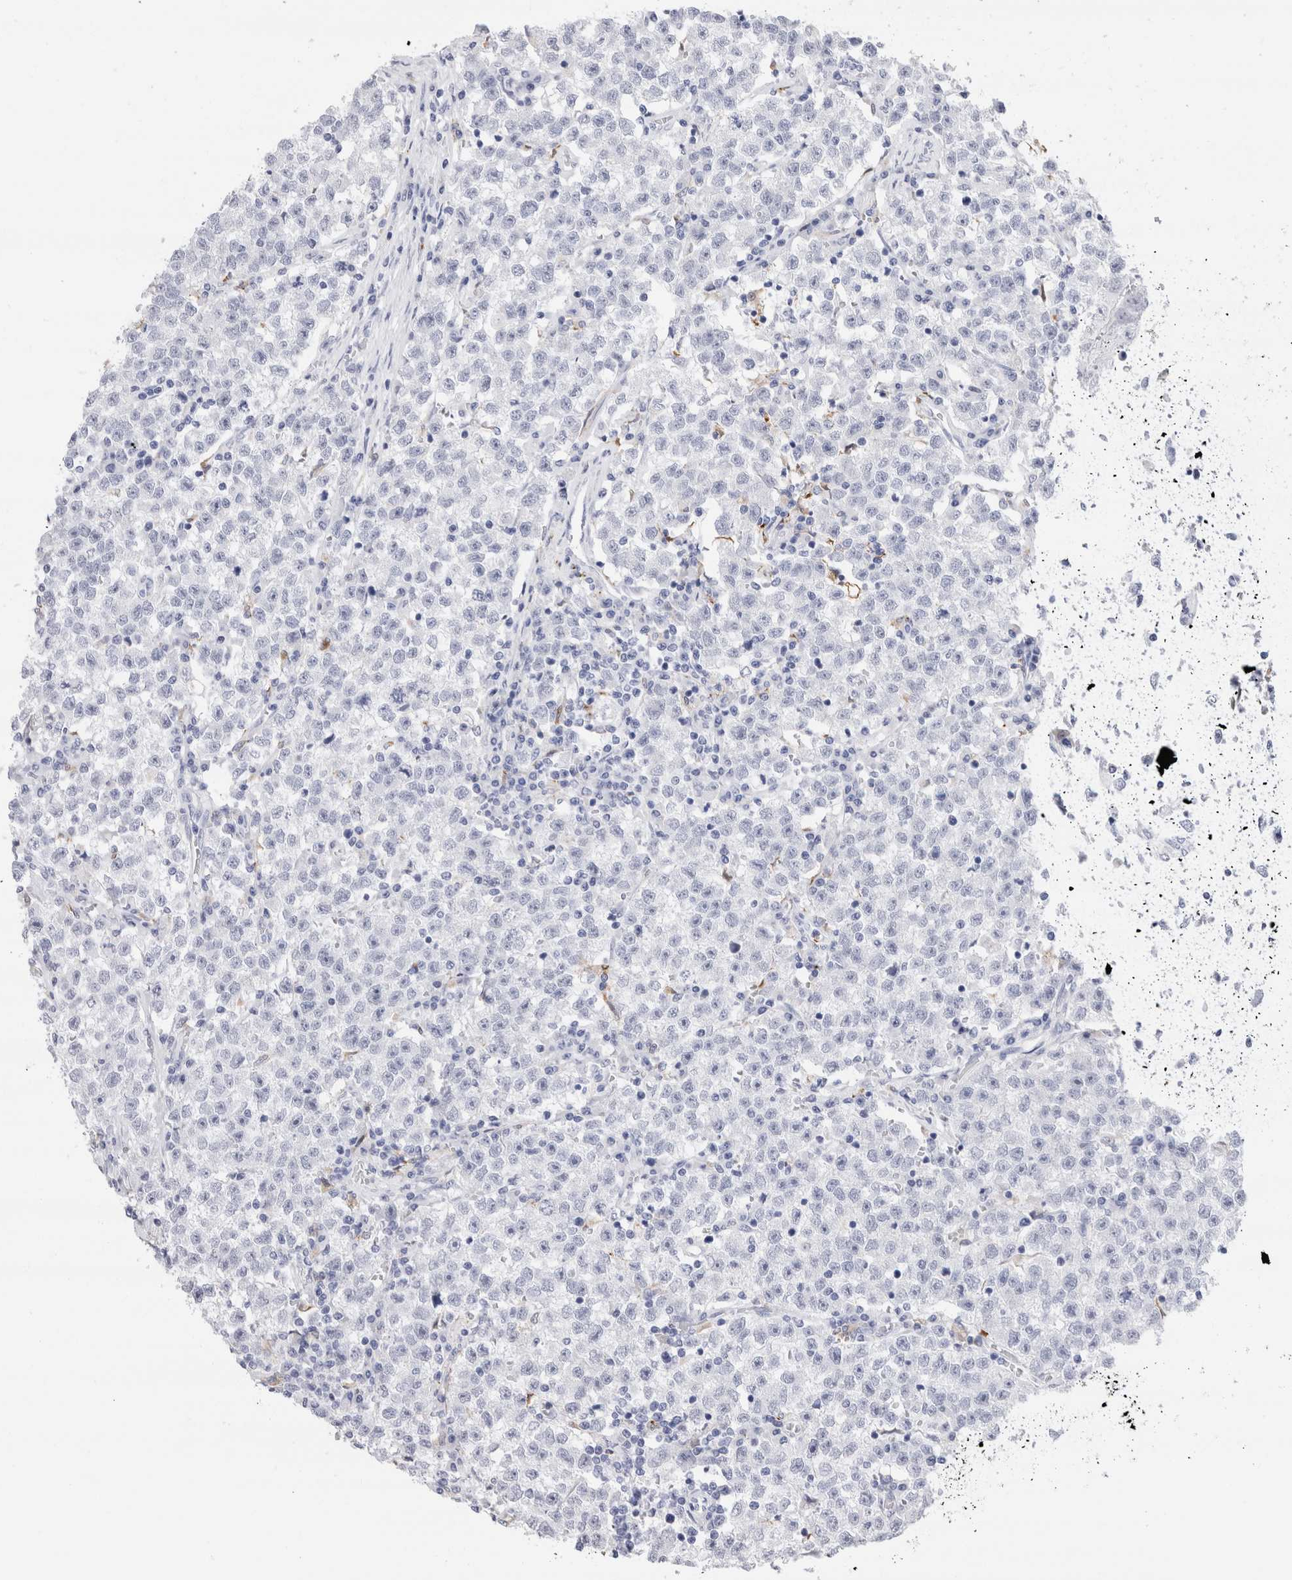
{"staining": {"intensity": "negative", "quantity": "none", "location": "none"}, "tissue": "testis cancer", "cell_type": "Tumor cells", "image_type": "cancer", "snomed": [{"axis": "morphology", "description": "Seminoma, NOS"}, {"axis": "topography", "description": "Testis"}], "caption": "A high-resolution photomicrograph shows immunohistochemistry (IHC) staining of seminoma (testis), which shows no significant staining in tumor cells.", "gene": "SLC10A5", "patient": {"sex": "male", "age": 22}}